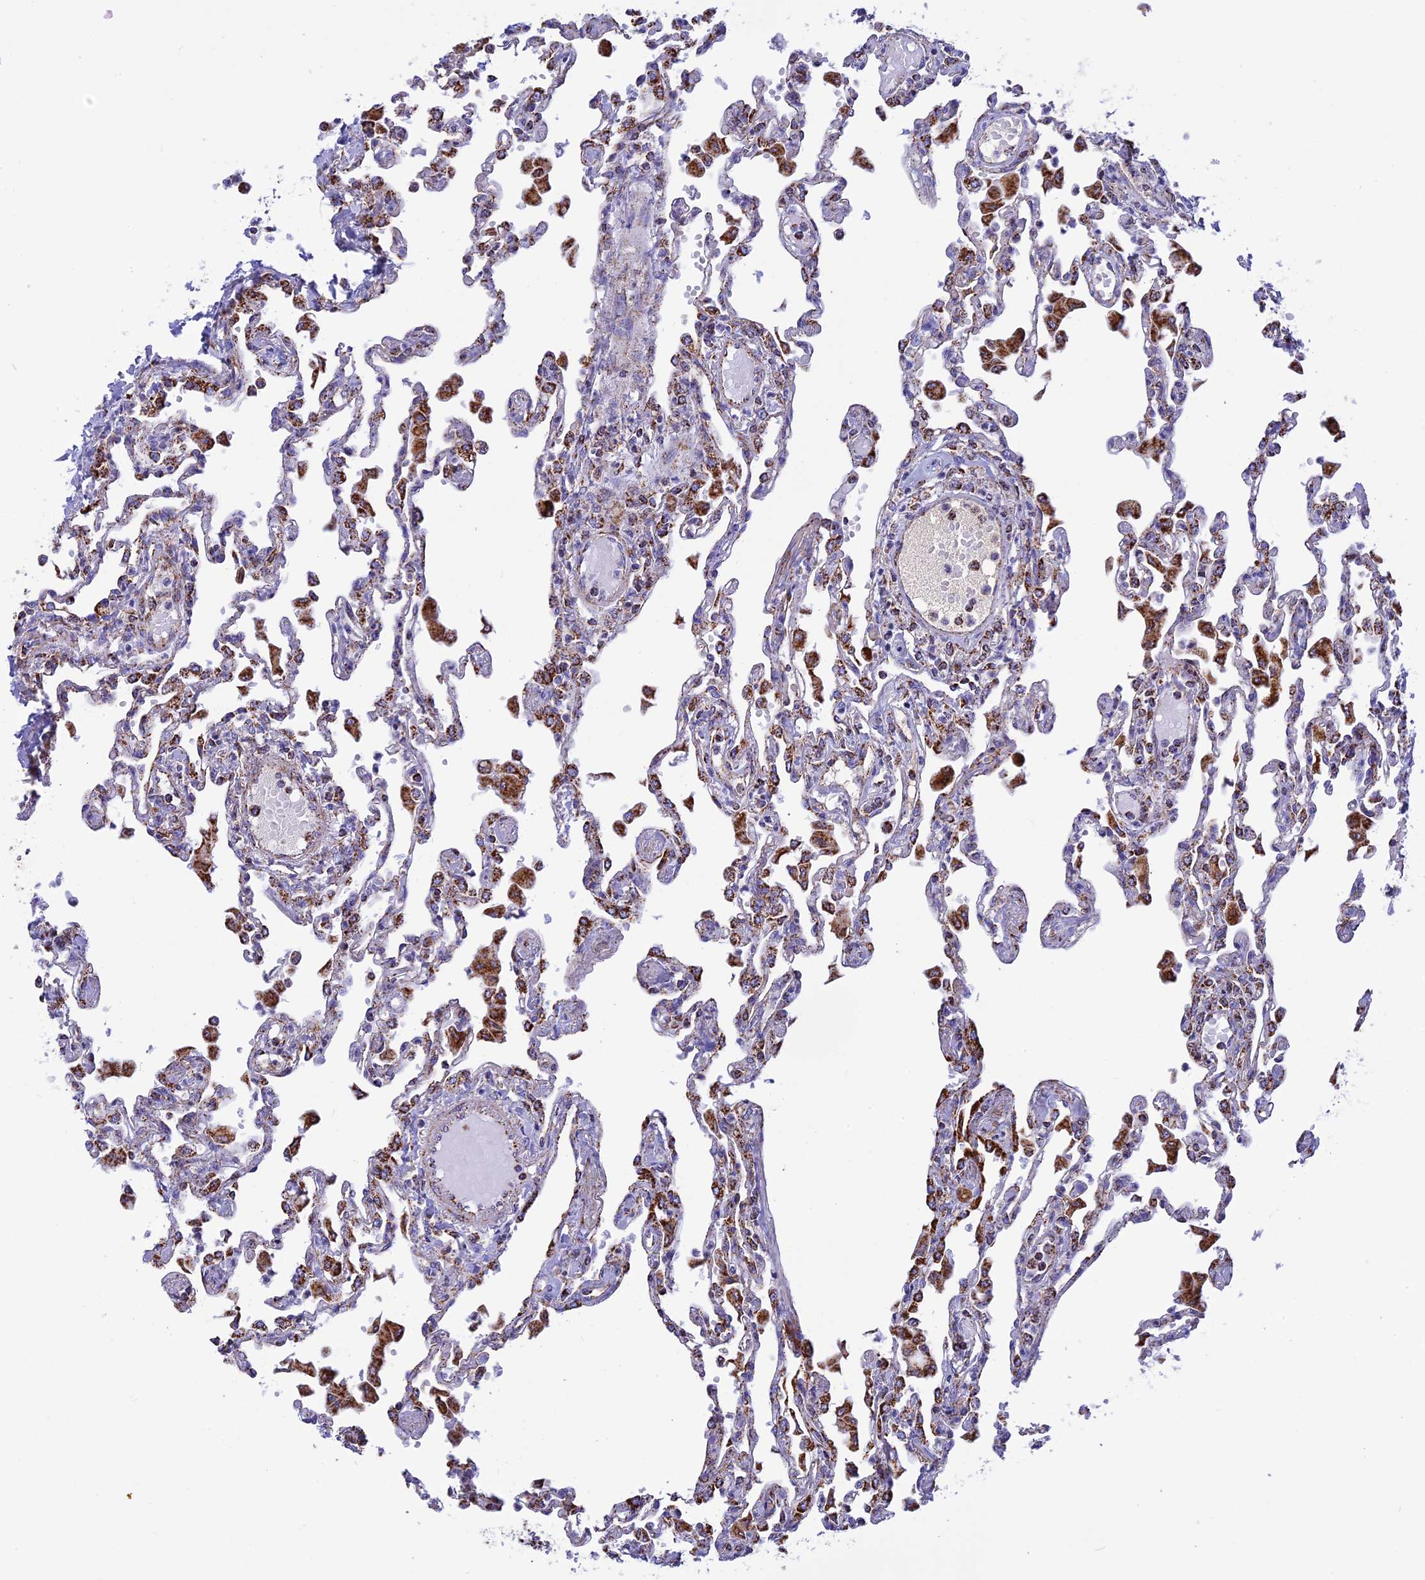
{"staining": {"intensity": "moderate", "quantity": "25%-75%", "location": "cytoplasmic/membranous"}, "tissue": "lung", "cell_type": "Alveolar cells", "image_type": "normal", "snomed": [{"axis": "morphology", "description": "Normal tissue, NOS"}, {"axis": "topography", "description": "Bronchus"}, {"axis": "topography", "description": "Lung"}], "caption": "IHC image of normal human lung stained for a protein (brown), which displays medium levels of moderate cytoplasmic/membranous expression in about 25%-75% of alveolar cells.", "gene": "KCNG1", "patient": {"sex": "female", "age": 49}}